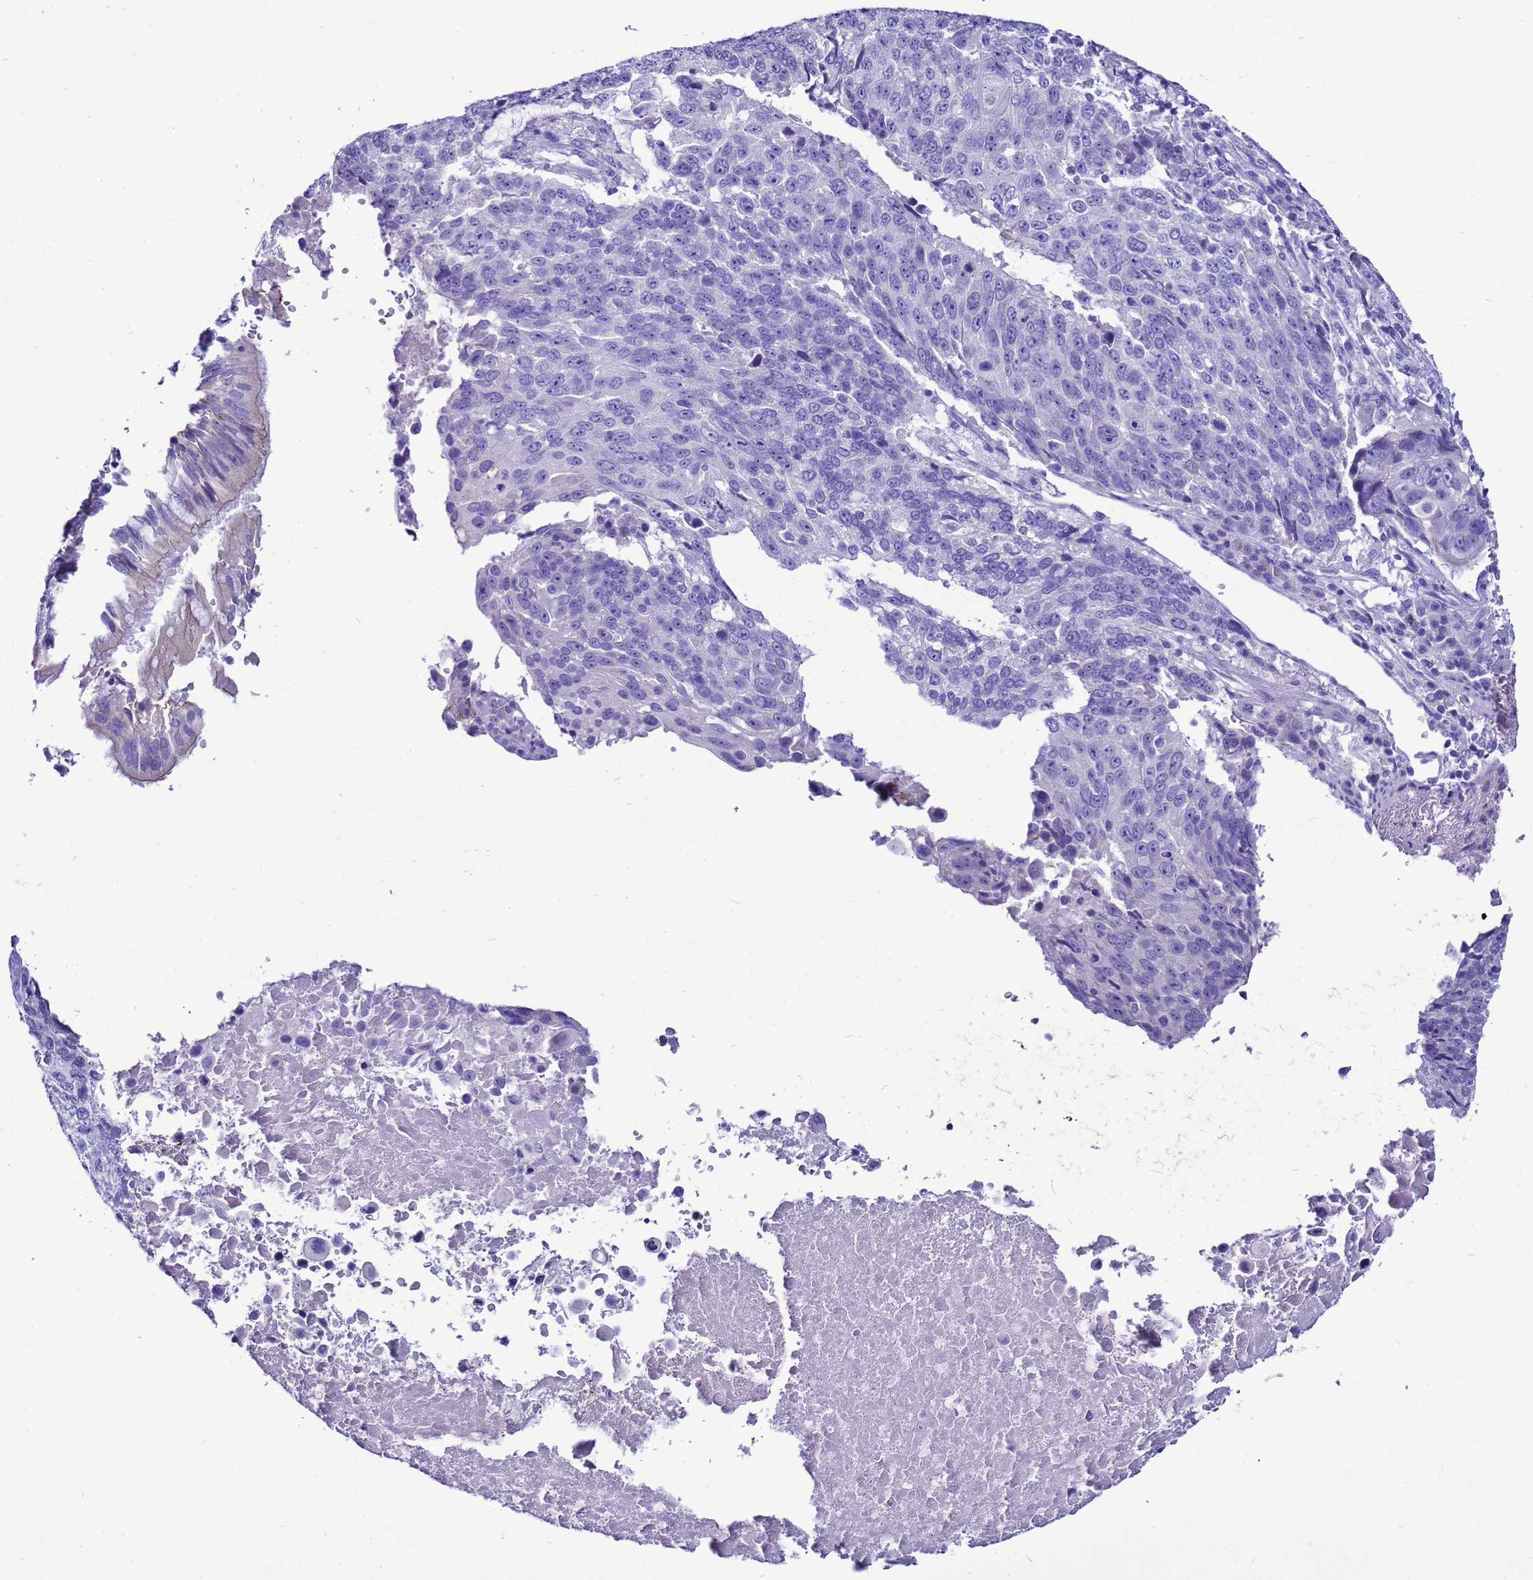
{"staining": {"intensity": "negative", "quantity": "none", "location": "none"}, "tissue": "lung cancer", "cell_type": "Tumor cells", "image_type": "cancer", "snomed": [{"axis": "morphology", "description": "Squamous cell carcinoma, NOS"}, {"axis": "topography", "description": "Lung"}], "caption": "Immunohistochemistry photomicrograph of squamous cell carcinoma (lung) stained for a protein (brown), which demonstrates no positivity in tumor cells. Nuclei are stained in blue.", "gene": "BEST2", "patient": {"sex": "male", "age": 66}}